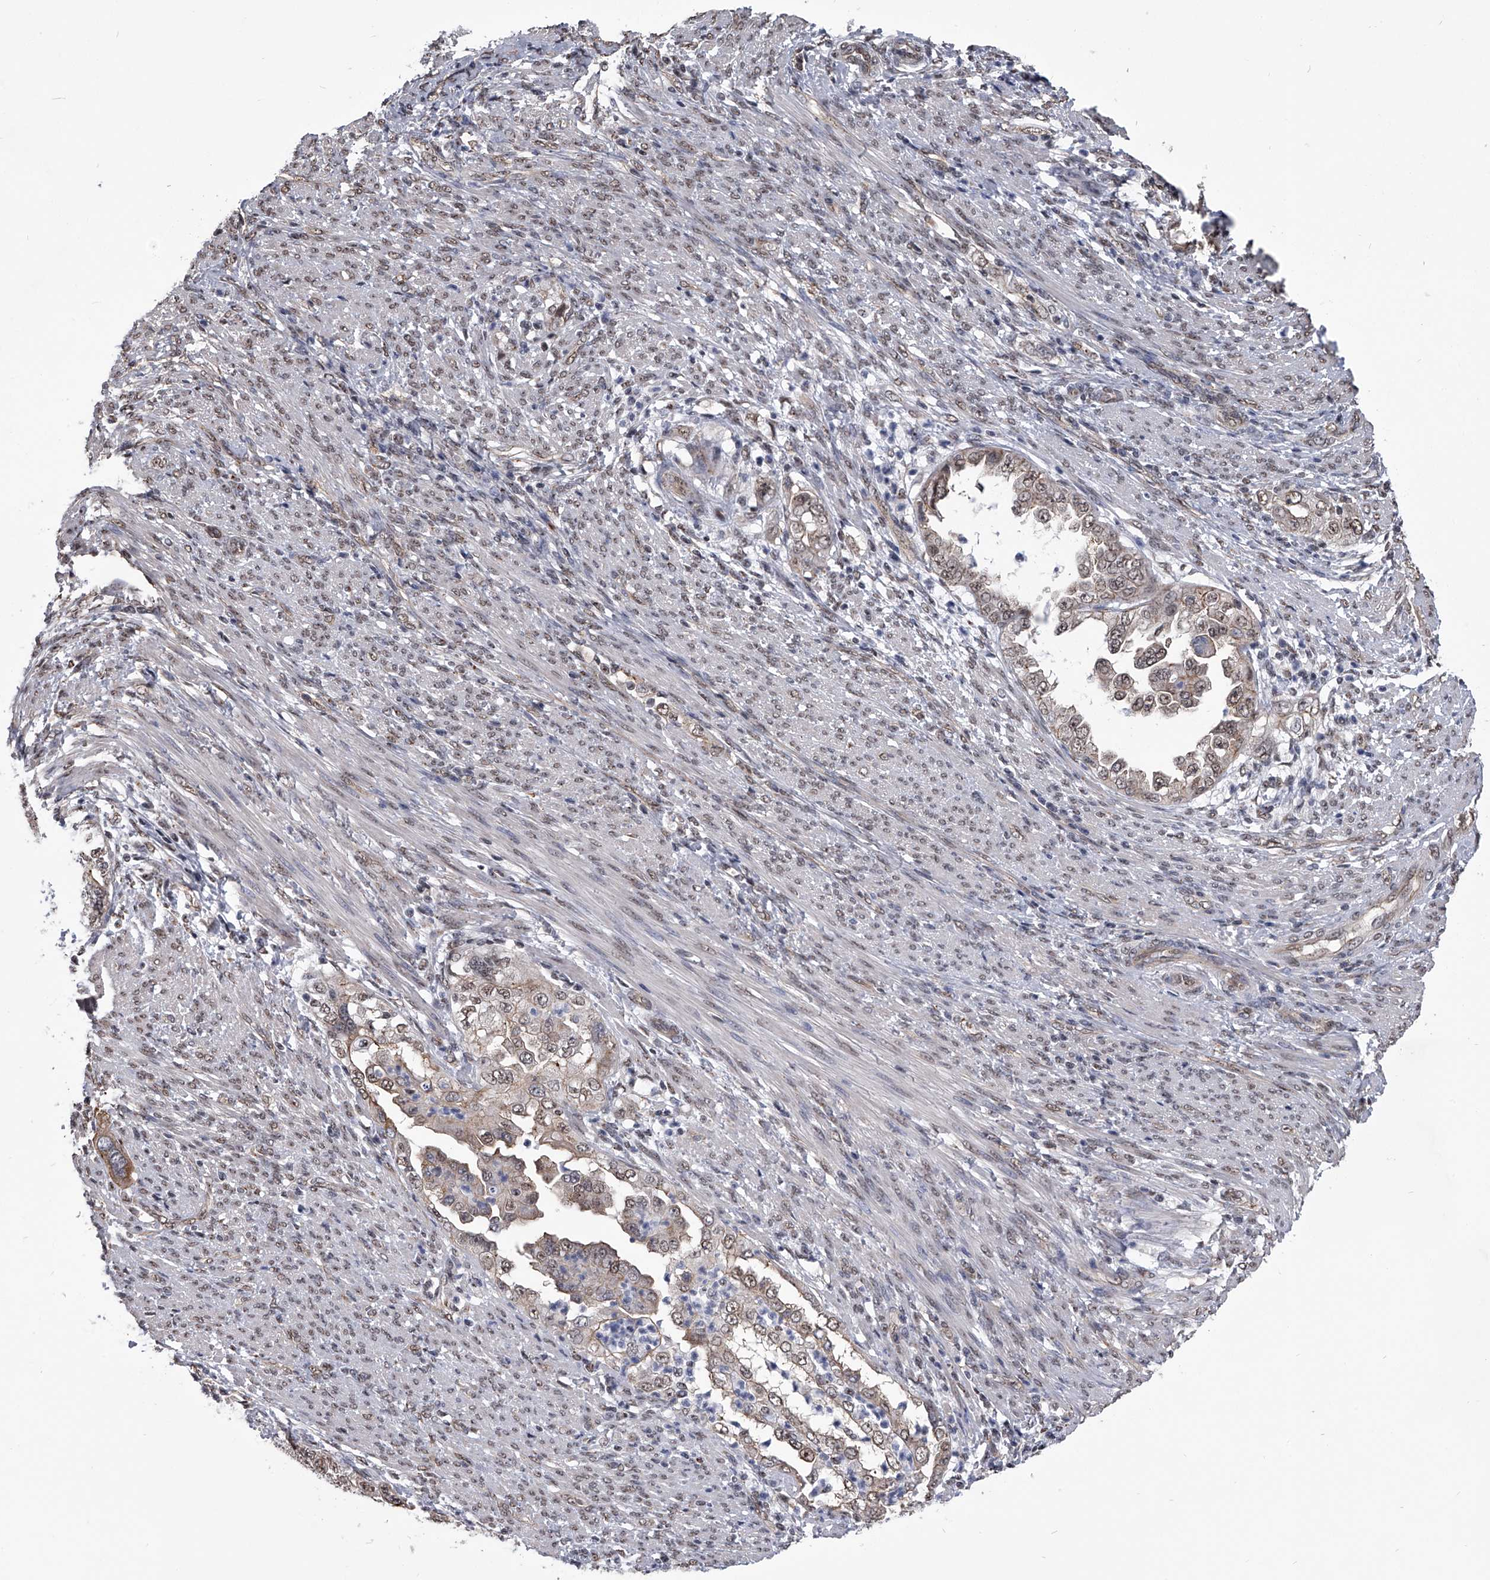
{"staining": {"intensity": "weak", "quantity": "25%-75%", "location": "nuclear"}, "tissue": "endometrial cancer", "cell_type": "Tumor cells", "image_type": "cancer", "snomed": [{"axis": "morphology", "description": "Adenocarcinoma, NOS"}, {"axis": "topography", "description": "Endometrium"}], "caption": "Tumor cells reveal weak nuclear positivity in about 25%-75% of cells in adenocarcinoma (endometrial).", "gene": "ZNF76", "patient": {"sex": "female", "age": 85}}